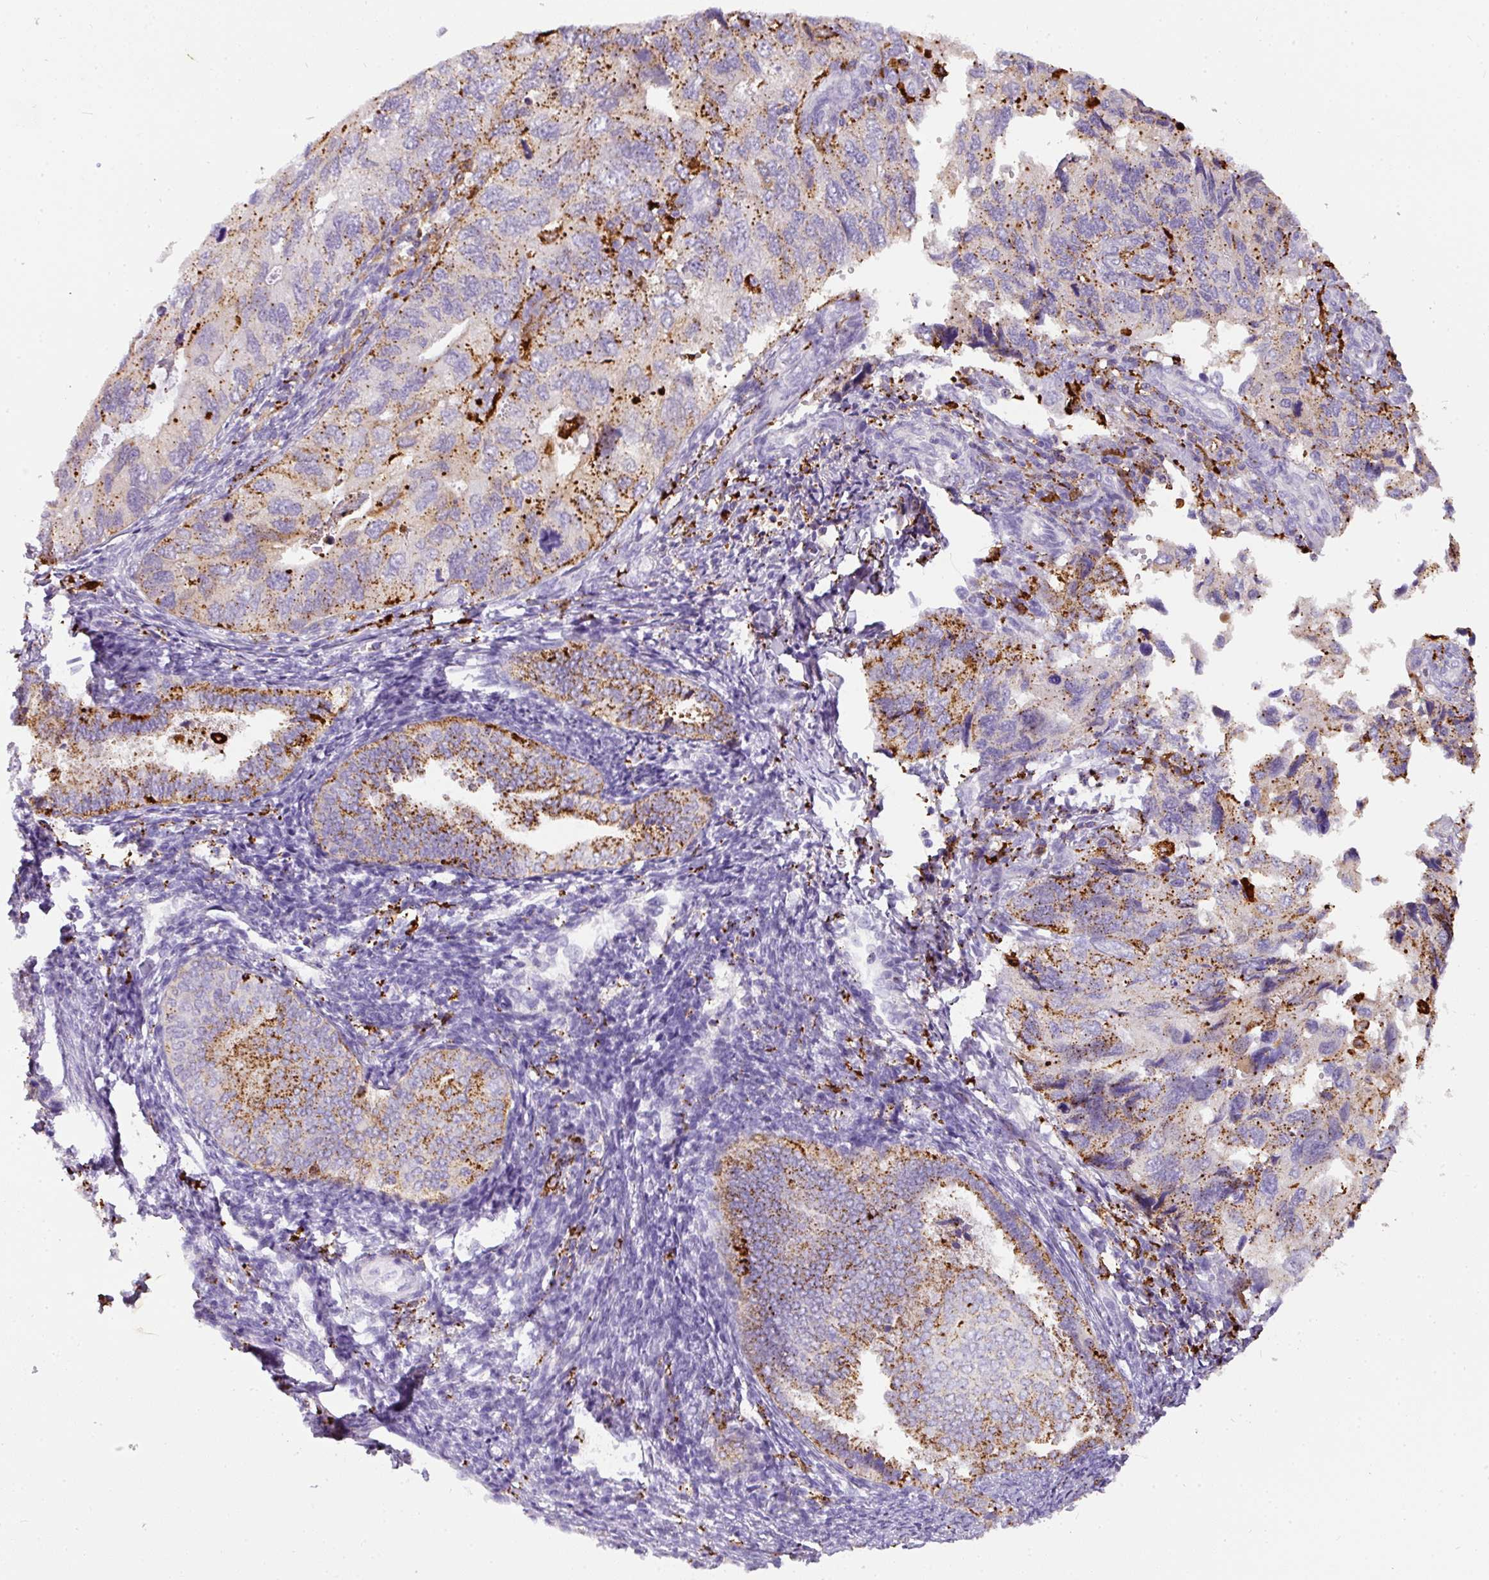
{"staining": {"intensity": "moderate", "quantity": "25%-75%", "location": "cytoplasmic/membranous"}, "tissue": "endometrial cancer", "cell_type": "Tumor cells", "image_type": "cancer", "snomed": [{"axis": "morphology", "description": "Carcinoma, NOS"}, {"axis": "topography", "description": "Uterus"}], "caption": "There is medium levels of moderate cytoplasmic/membranous expression in tumor cells of endometrial carcinoma, as demonstrated by immunohistochemical staining (brown color).", "gene": "MMACHC", "patient": {"sex": "female", "age": 76}}